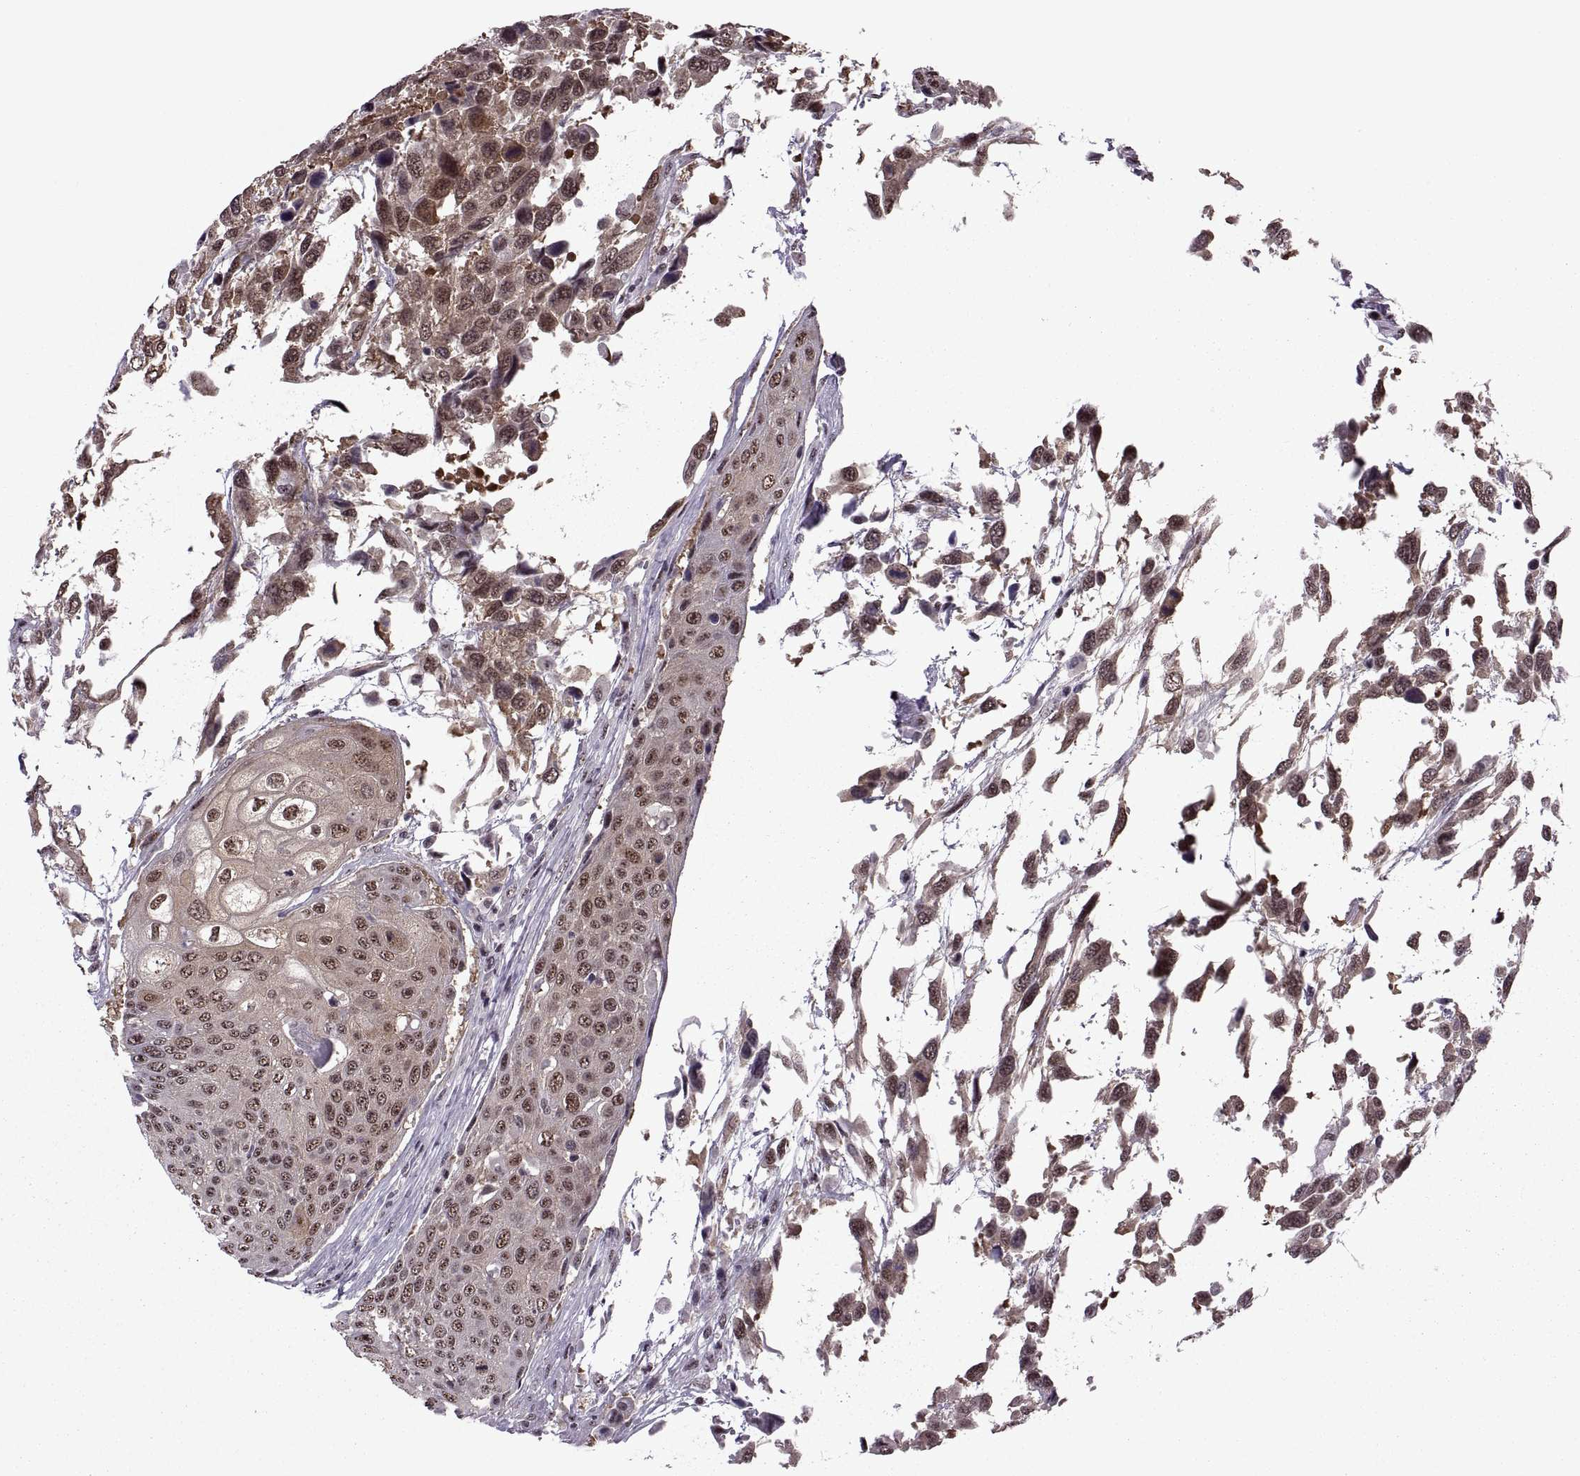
{"staining": {"intensity": "weak", "quantity": ">75%", "location": "cytoplasmic/membranous,nuclear"}, "tissue": "urothelial cancer", "cell_type": "Tumor cells", "image_type": "cancer", "snomed": [{"axis": "morphology", "description": "Urothelial carcinoma, High grade"}, {"axis": "topography", "description": "Urinary bladder"}], "caption": "Immunohistochemistry (IHC) image of human urothelial cancer stained for a protein (brown), which displays low levels of weak cytoplasmic/membranous and nuclear staining in about >75% of tumor cells.", "gene": "MAGEA4", "patient": {"sex": "female", "age": 70}}